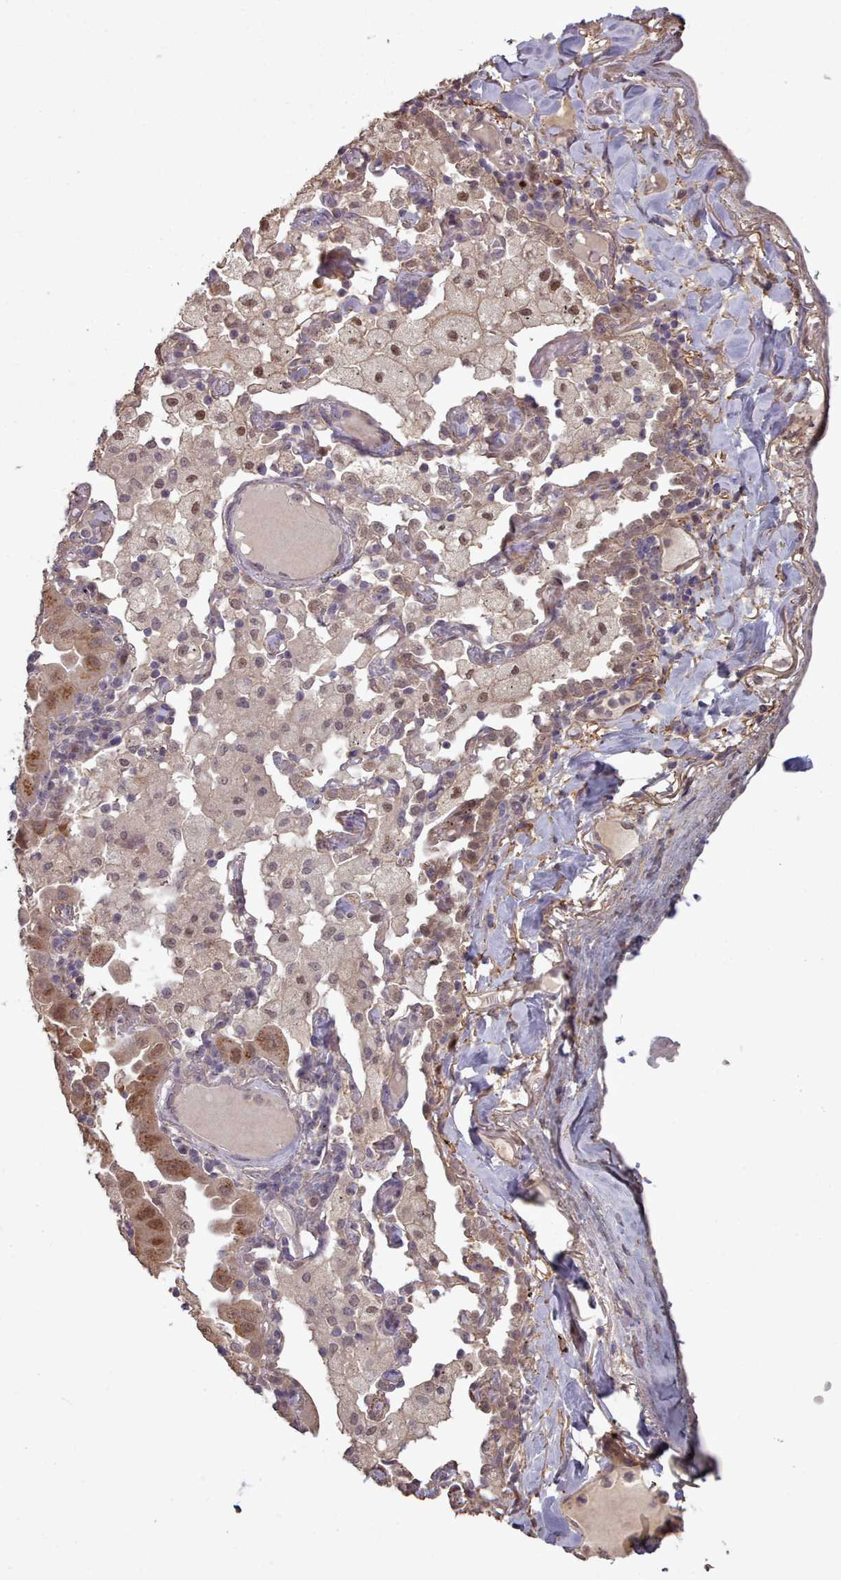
{"staining": {"intensity": "moderate", "quantity": ">75%", "location": "cytoplasmic/membranous,nuclear"}, "tissue": "lung cancer", "cell_type": "Tumor cells", "image_type": "cancer", "snomed": [{"axis": "morphology", "description": "Adenocarcinoma, NOS"}, {"axis": "topography", "description": "Lung"}], "caption": "Immunohistochemical staining of lung cancer (adenocarcinoma) shows moderate cytoplasmic/membranous and nuclear protein staining in about >75% of tumor cells. The staining is performed using DAB (3,3'-diaminobenzidine) brown chromogen to label protein expression. The nuclei are counter-stained blue using hematoxylin.", "gene": "ERCC6L", "patient": {"sex": "male", "age": 64}}